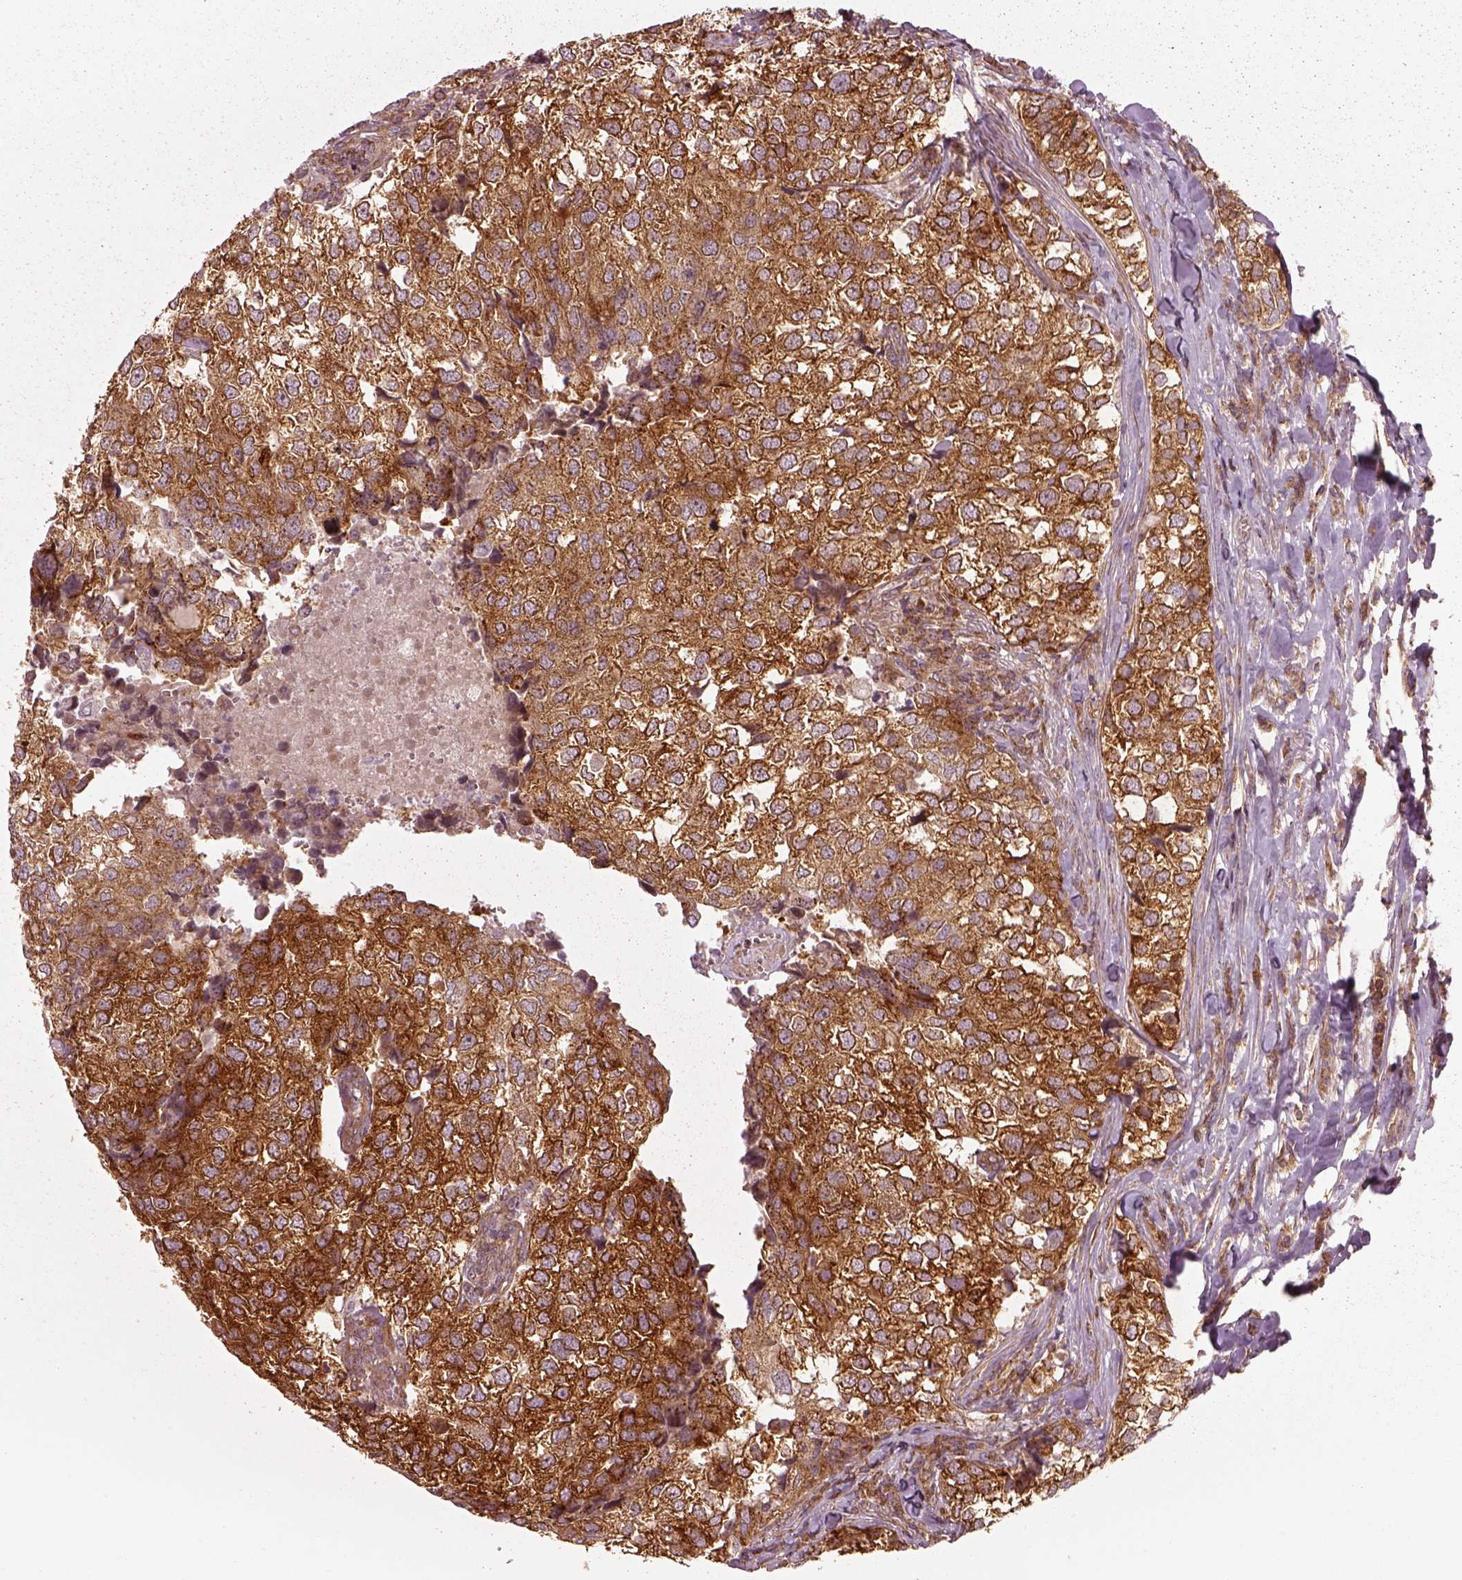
{"staining": {"intensity": "strong", "quantity": ">75%", "location": "cytoplasmic/membranous"}, "tissue": "breast cancer", "cell_type": "Tumor cells", "image_type": "cancer", "snomed": [{"axis": "morphology", "description": "Duct carcinoma"}, {"axis": "topography", "description": "Breast"}], "caption": "IHC image of breast cancer stained for a protein (brown), which shows high levels of strong cytoplasmic/membranous expression in approximately >75% of tumor cells.", "gene": "LSM14A", "patient": {"sex": "female", "age": 30}}